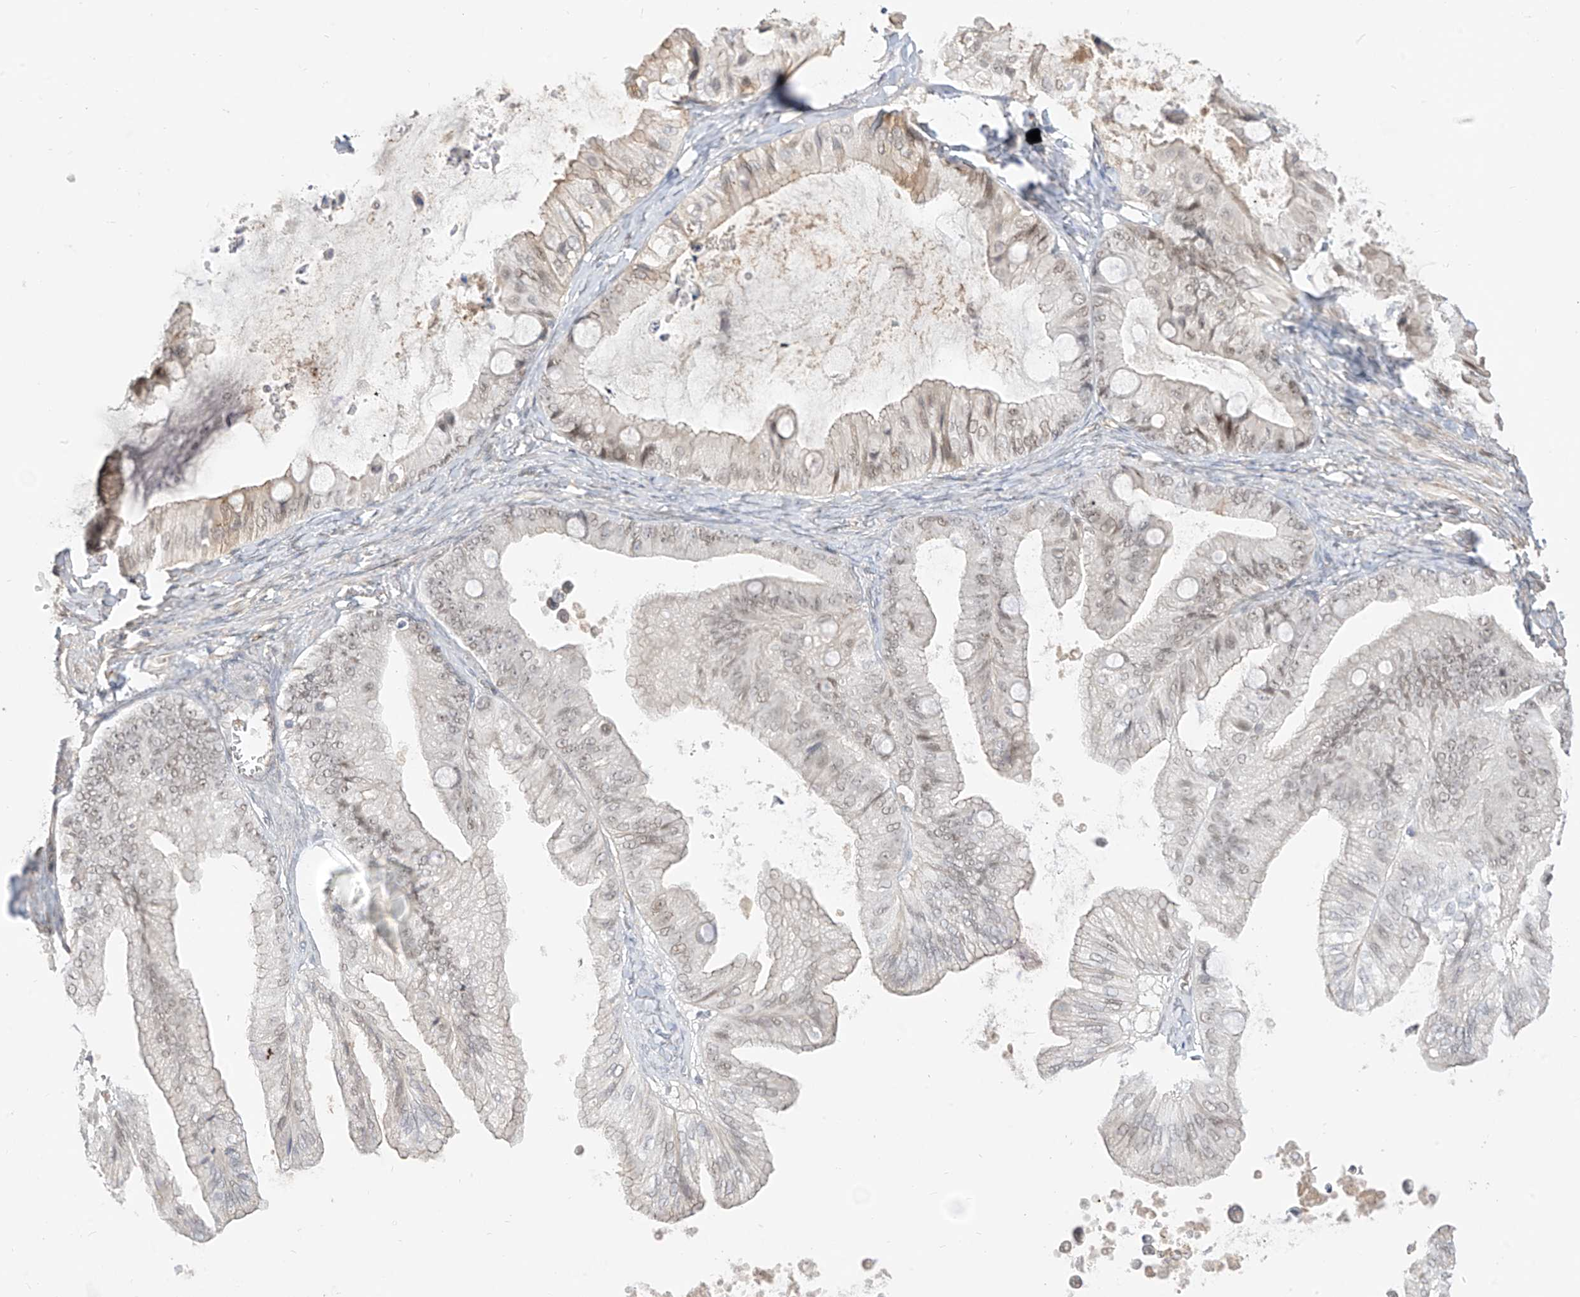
{"staining": {"intensity": "weak", "quantity": "<25%", "location": "nuclear"}, "tissue": "ovarian cancer", "cell_type": "Tumor cells", "image_type": "cancer", "snomed": [{"axis": "morphology", "description": "Cystadenocarcinoma, mucinous, NOS"}, {"axis": "topography", "description": "Ovary"}], "caption": "DAB (3,3'-diaminobenzidine) immunohistochemical staining of ovarian mucinous cystadenocarcinoma exhibits no significant expression in tumor cells.", "gene": "MRTFA", "patient": {"sex": "female", "age": 71}}